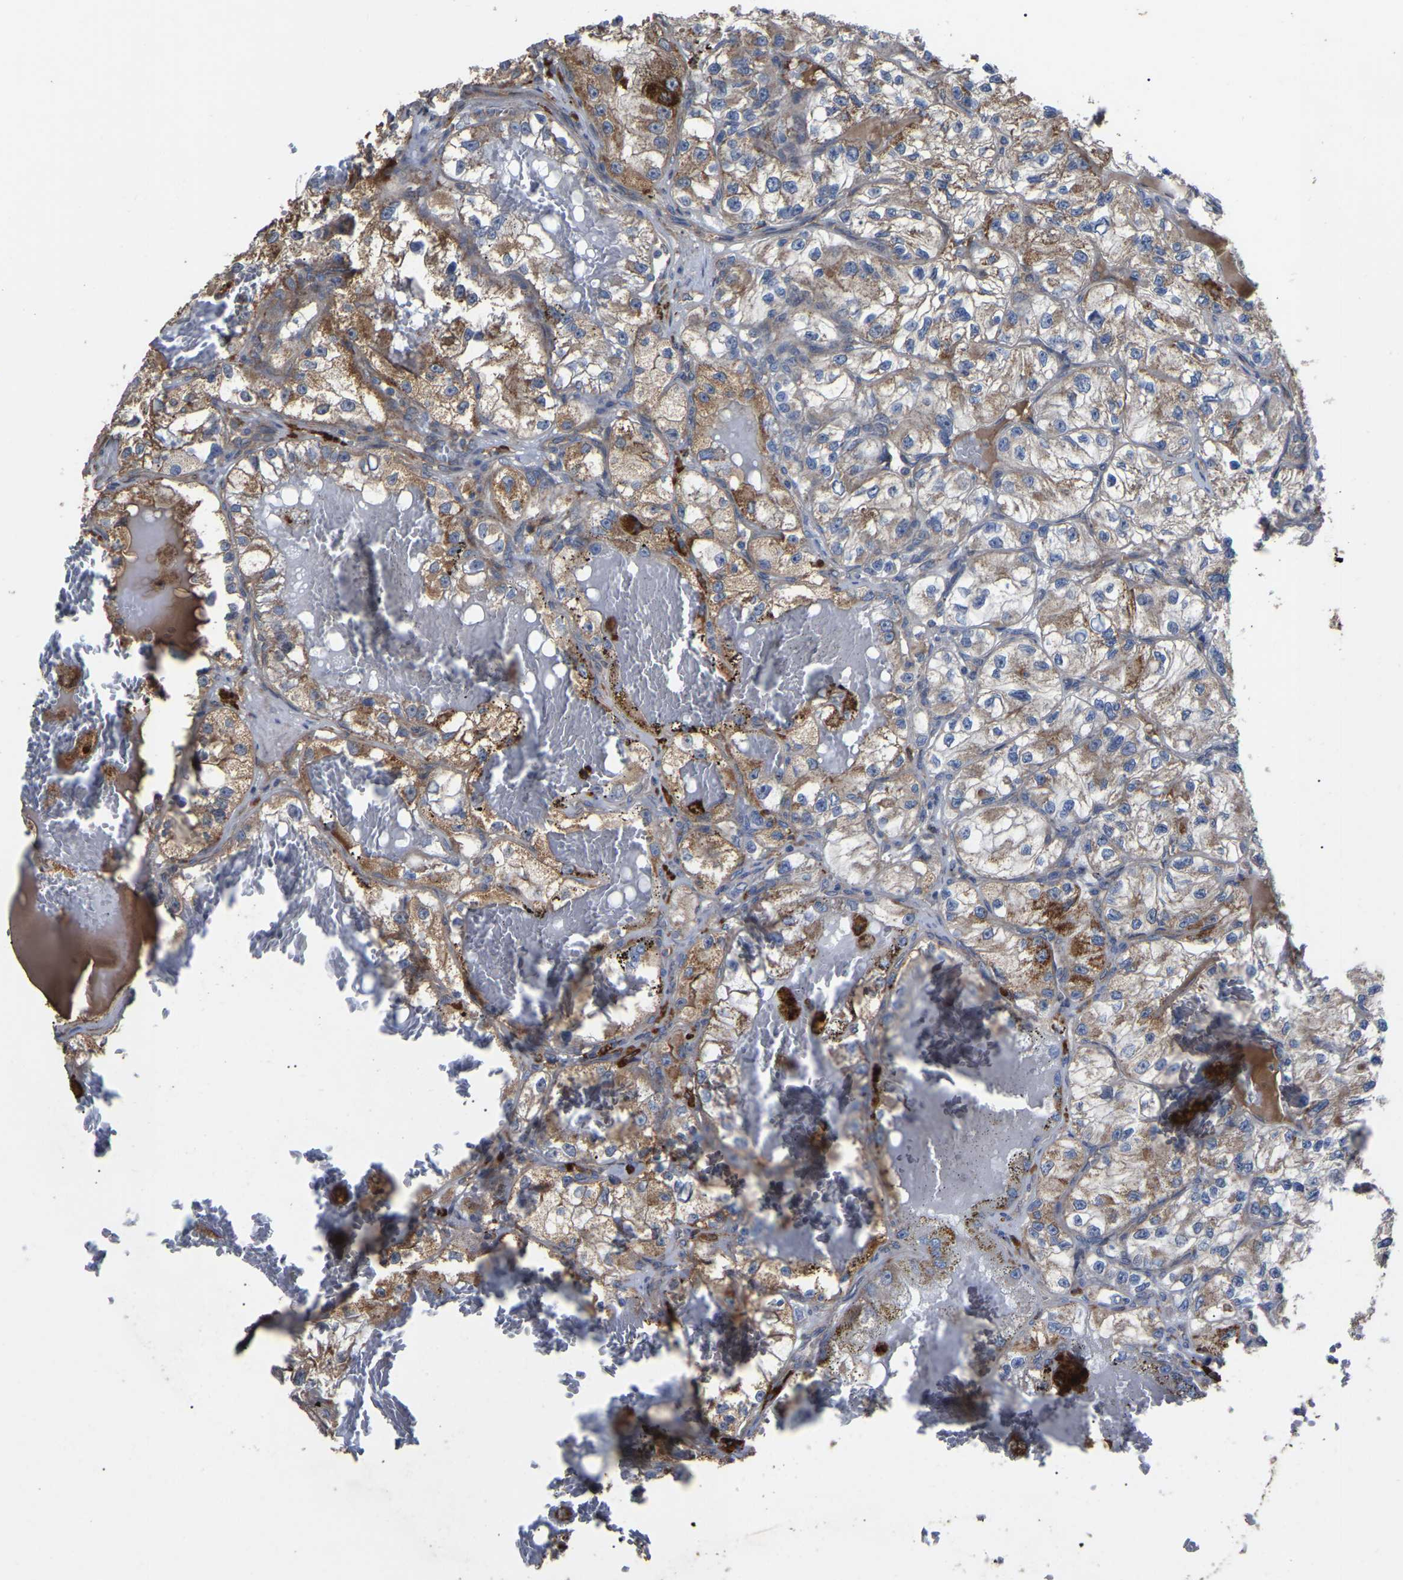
{"staining": {"intensity": "moderate", "quantity": ">75%", "location": "cytoplasmic/membranous"}, "tissue": "renal cancer", "cell_type": "Tumor cells", "image_type": "cancer", "snomed": [{"axis": "morphology", "description": "Adenocarcinoma, NOS"}, {"axis": "topography", "description": "Kidney"}], "caption": "Adenocarcinoma (renal) tissue reveals moderate cytoplasmic/membranous staining in about >75% of tumor cells, visualized by immunohistochemistry.", "gene": "GCC1", "patient": {"sex": "female", "age": 57}}